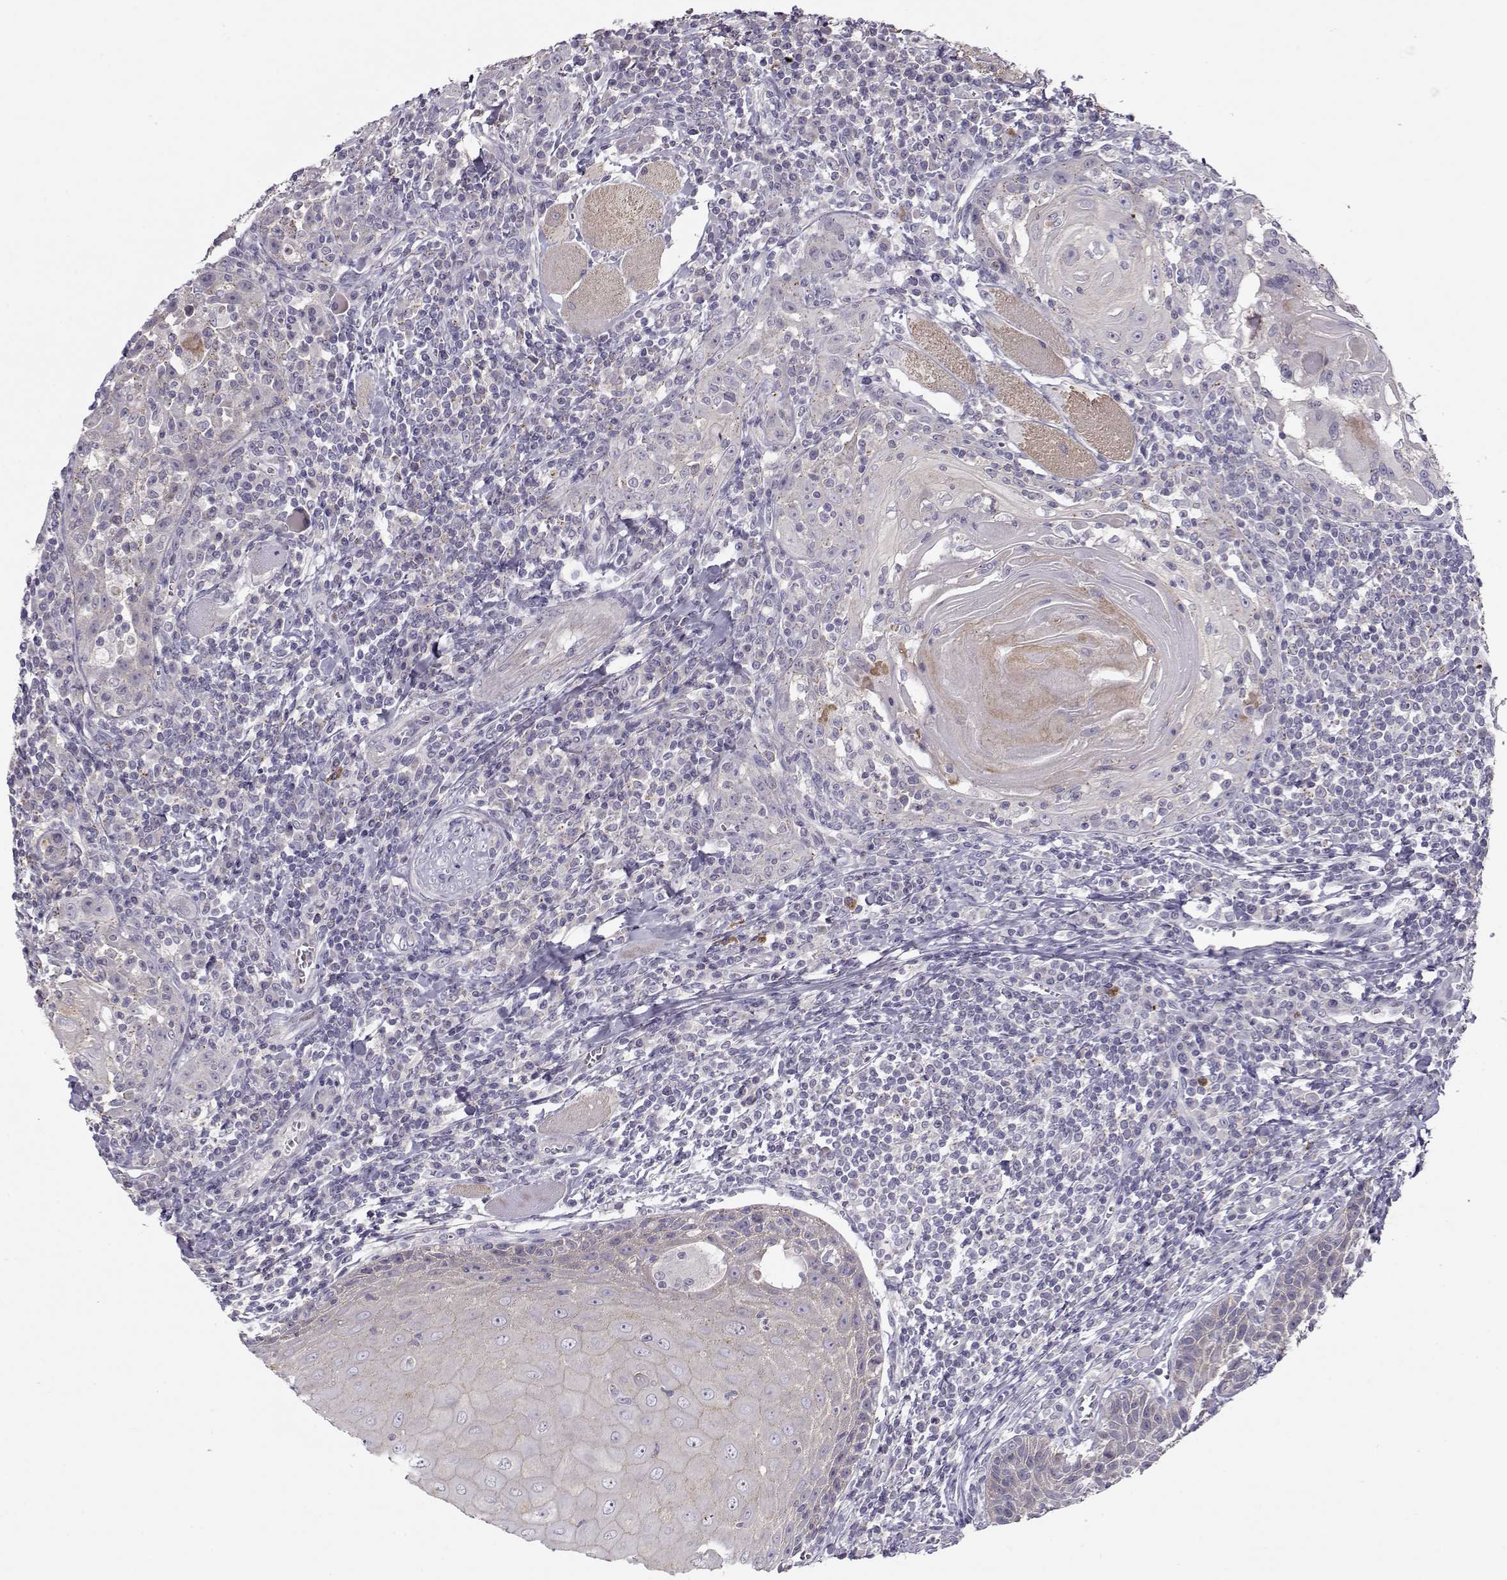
{"staining": {"intensity": "negative", "quantity": "none", "location": "none"}, "tissue": "head and neck cancer", "cell_type": "Tumor cells", "image_type": "cancer", "snomed": [{"axis": "morphology", "description": "Normal tissue, NOS"}, {"axis": "morphology", "description": "Squamous cell carcinoma, NOS"}, {"axis": "topography", "description": "Oral tissue"}, {"axis": "topography", "description": "Head-Neck"}], "caption": "An immunohistochemistry photomicrograph of head and neck cancer (squamous cell carcinoma) is shown. There is no staining in tumor cells of head and neck cancer (squamous cell carcinoma).", "gene": "GRK1", "patient": {"sex": "male", "age": 52}}